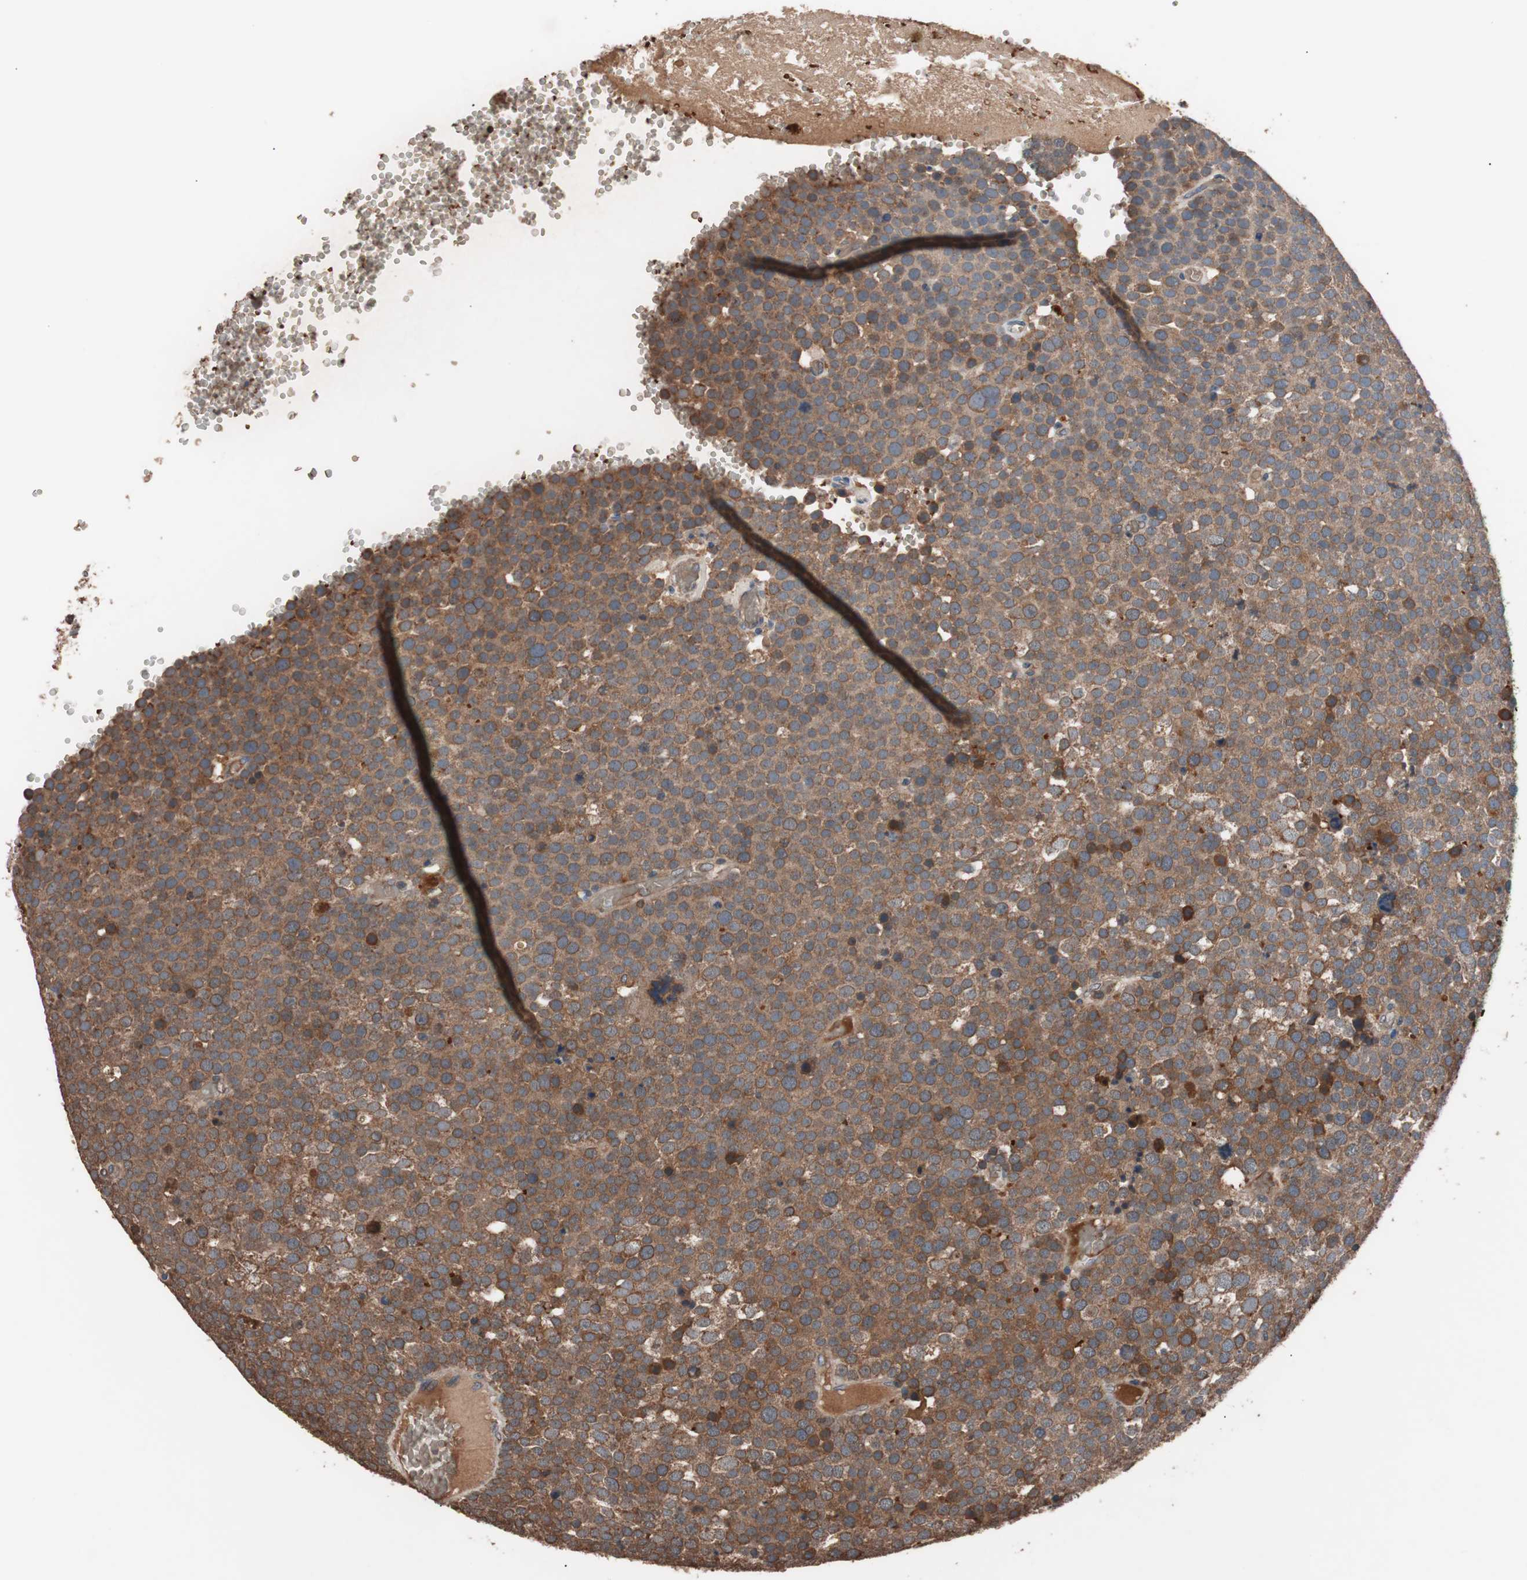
{"staining": {"intensity": "moderate", "quantity": ">75%", "location": "cytoplasmic/membranous"}, "tissue": "testis cancer", "cell_type": "Tumor cells", "image_type": "cancer", "snomed": [{"axis": "morphology", "description": "Seminoma, NOS"}, {"axis": "topography", "description": "Testis"}], "caption": "Immunohistochemical staining of testis seminoma reveals medium levels of moderate cytoplasmic/membranous expression in approximately >75% of tumor cells. (Stains: DAB (3,3'-diaminobenzidine) in brown, nuclei in blue, Microscopy: brightfield microscopy at high magnification).", "gene": "GLYCTK", "patient": {"sex": "male", "age": 71}}